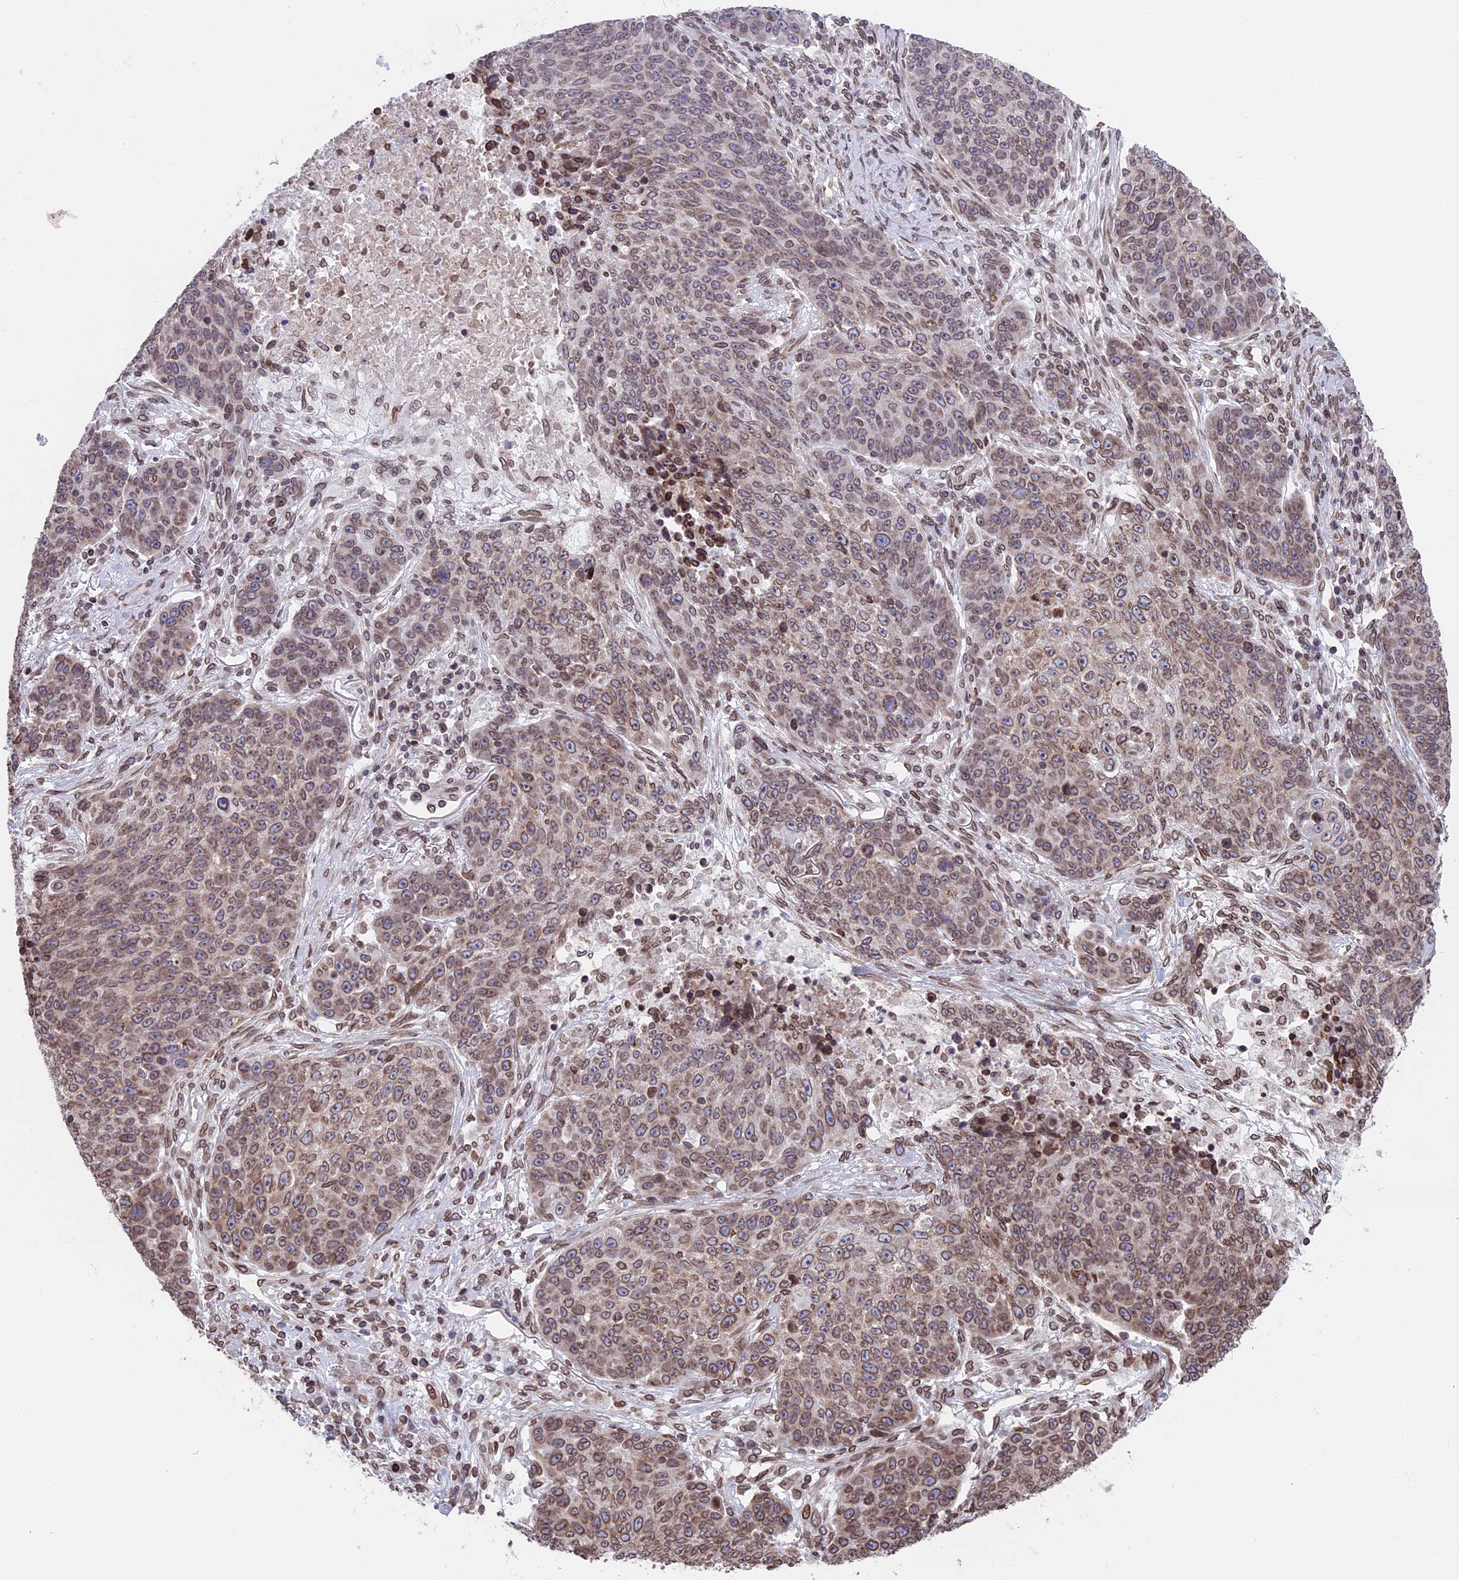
{"staining": {"intensity": "moderate", "quantity": ">75%", "location": "cytoplasmic/membranous,nuclear"}, "tissue": "lung cancer", "cell_type": "Tumor cells", "image_type": "cancer", "snomed": [{"axis": "morphology", "description": "Normal tissue, NOS"}, {"axis": "morphology", "description": "Squamous cell carcinoma, NOS"}, {"axis": "topography", "description": "Lymph node"}, {"axis": "topography", "description": "Lung"}], "caption": "Protein expression by IHC shows moderate cytoplasmic/membranous and nuclear expression in about >75% of tumor cells in lung cancer (squamous cell carcinoma).", "gene": "PTCHD4", "patient": {"sex": "male", "age": 66}}